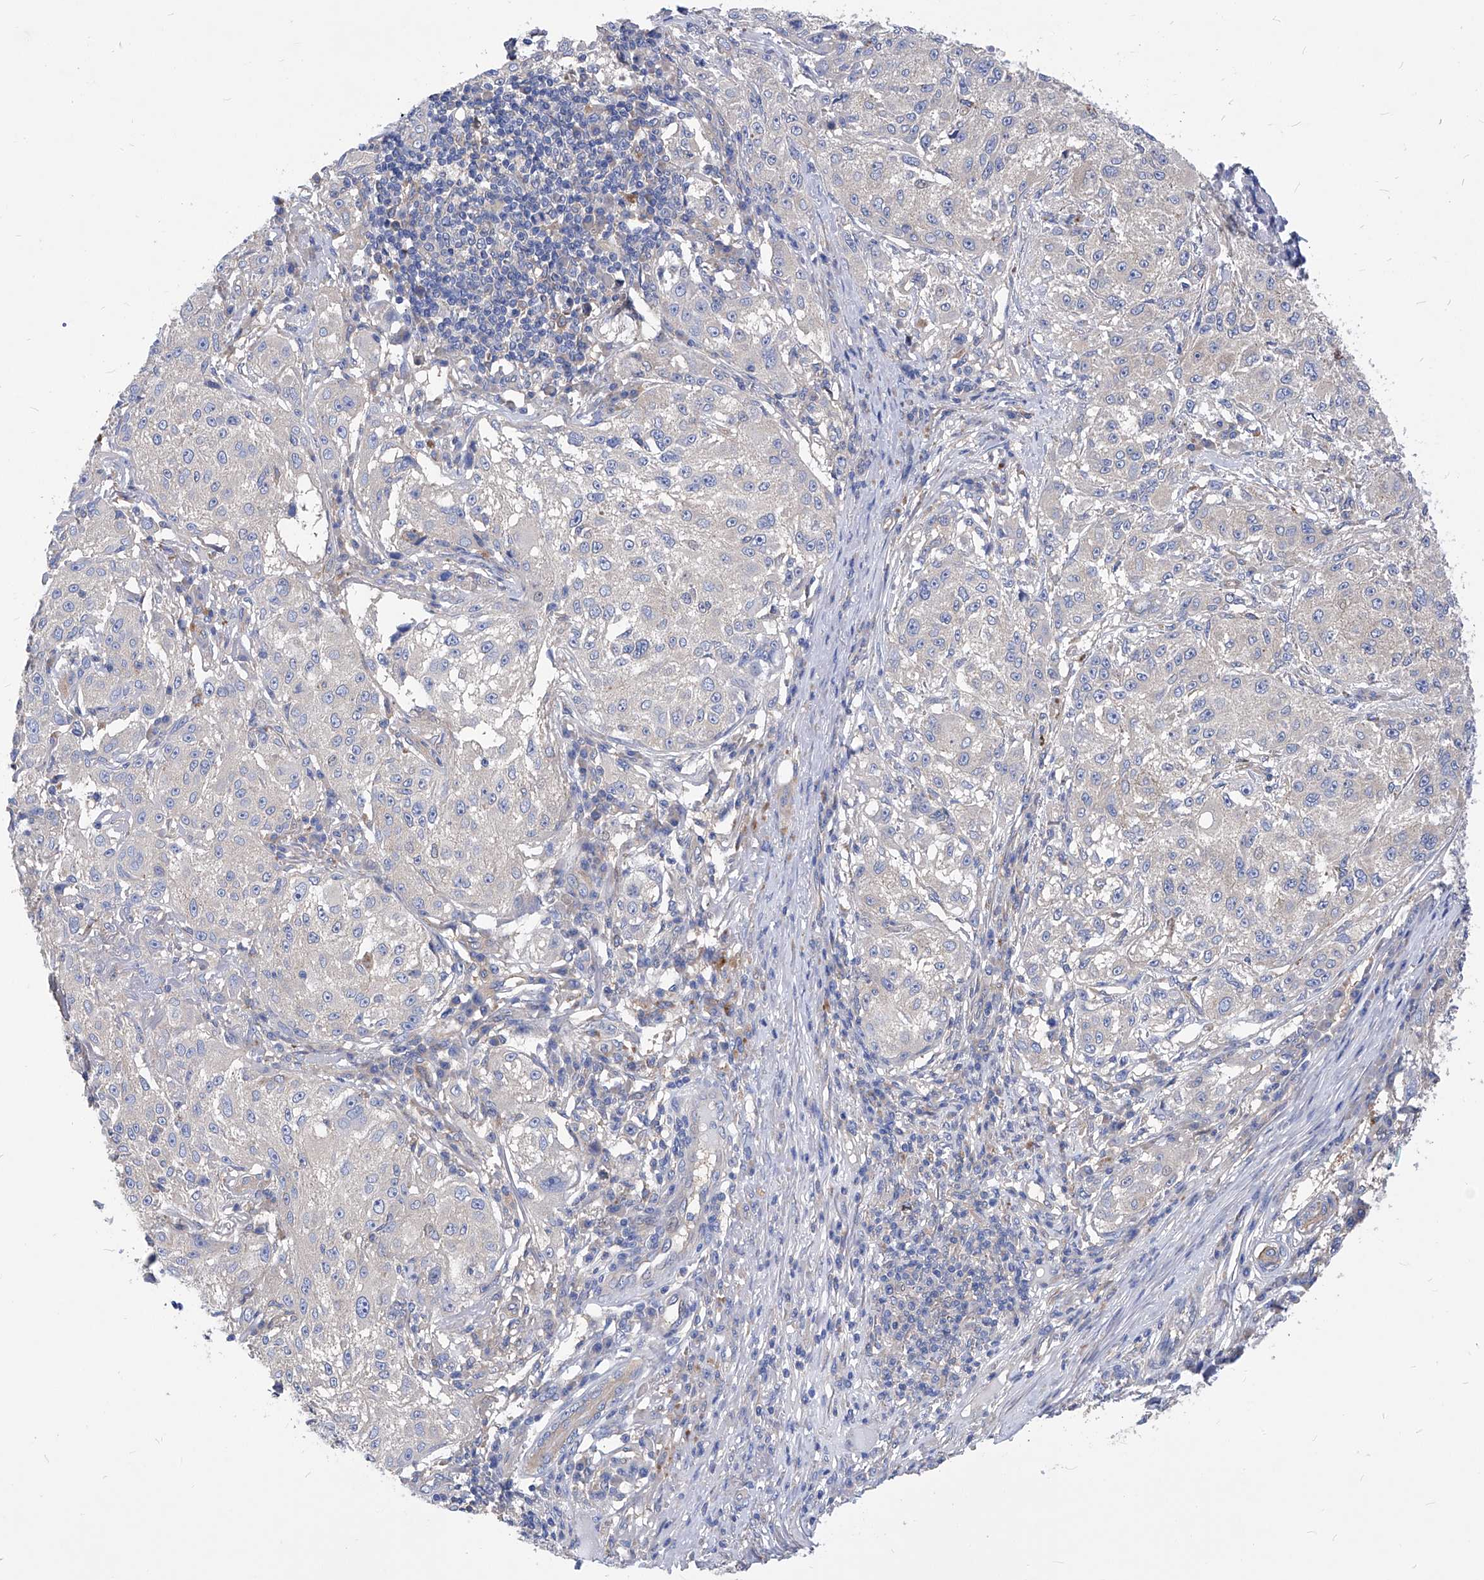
{"staining": {"intensity": "negative", "quantity": "none", "location": "none"}, "tissue": "melanoma", "cell_type": "Tumor cells", "image_type": "cancer", "snomed": [{"axis": "morphology", "description": "Necrosis, NOS"}, {"axis": "morphology", "description": "Malignant melanoma, NOS"}, {"axis": "topography", "description": "Skin"}], "caption": "IHC micrograph of neoplastic tissue: human malignant melanoma stained with DAB displays no significant protein staining in tumor cells.", "gene": "XPNPEP1", "patient": {"sex": "female", "age": 87}}